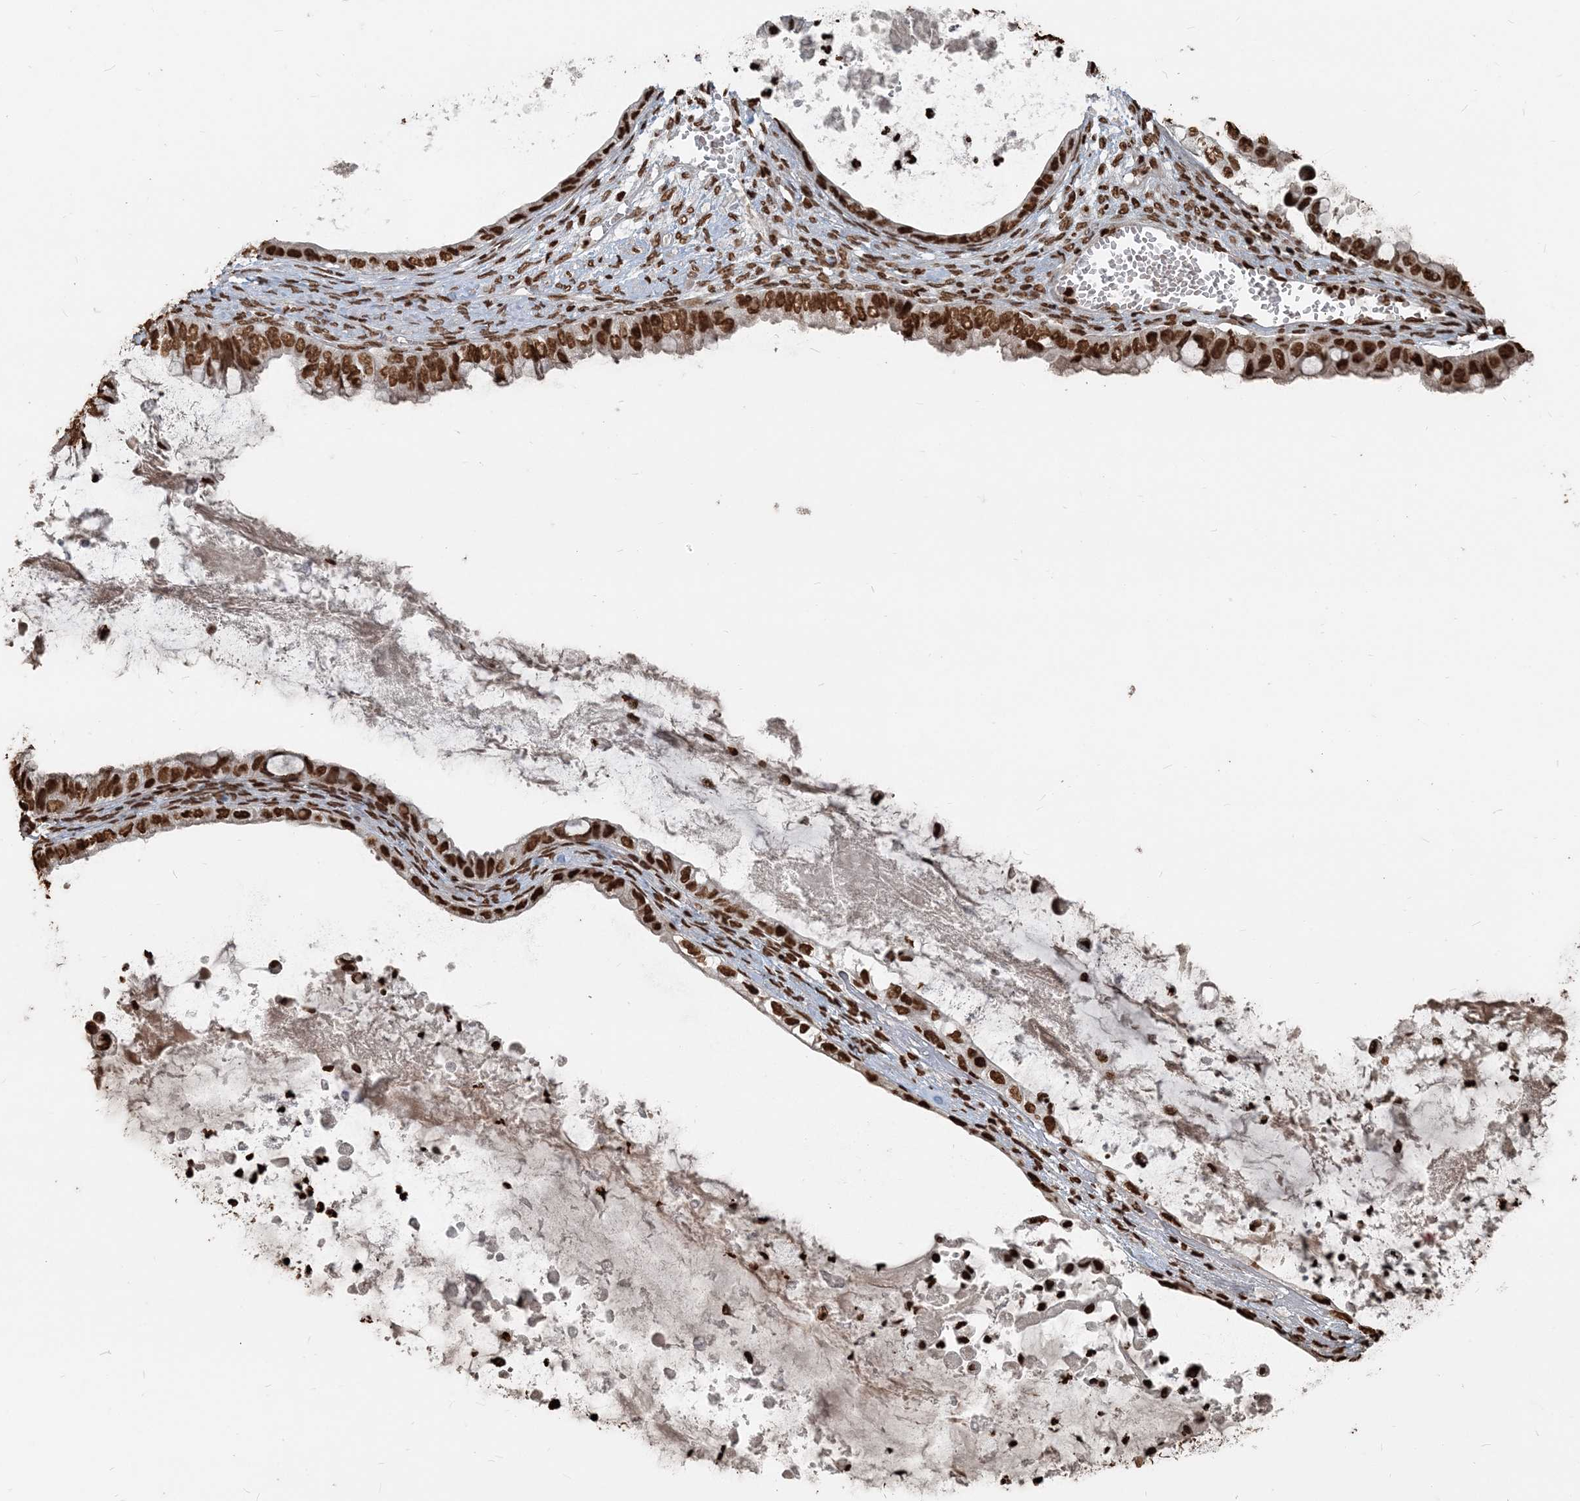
{"staining": {"intensity": "strong", "quantity": ">75%", "location": "nuclear"}, "tissue": "ovarian cancer", "cell_type": "Tumor cells", "image_type": "cancer", "snomed": [{"axis": "morphology", "description": "Cystadenocarcinoma, mucinous, NOS"}, {"axis": "topography", "description": "Ovary"}], "caption": "This is a photomicrograph of IHC staining of ovarian mucinous cystadenocarcinoma, which shows strong expression in the nuclear of tumor cells.", "gene": "H3-3B", "patient": {"sex": "female", "age": 80}}